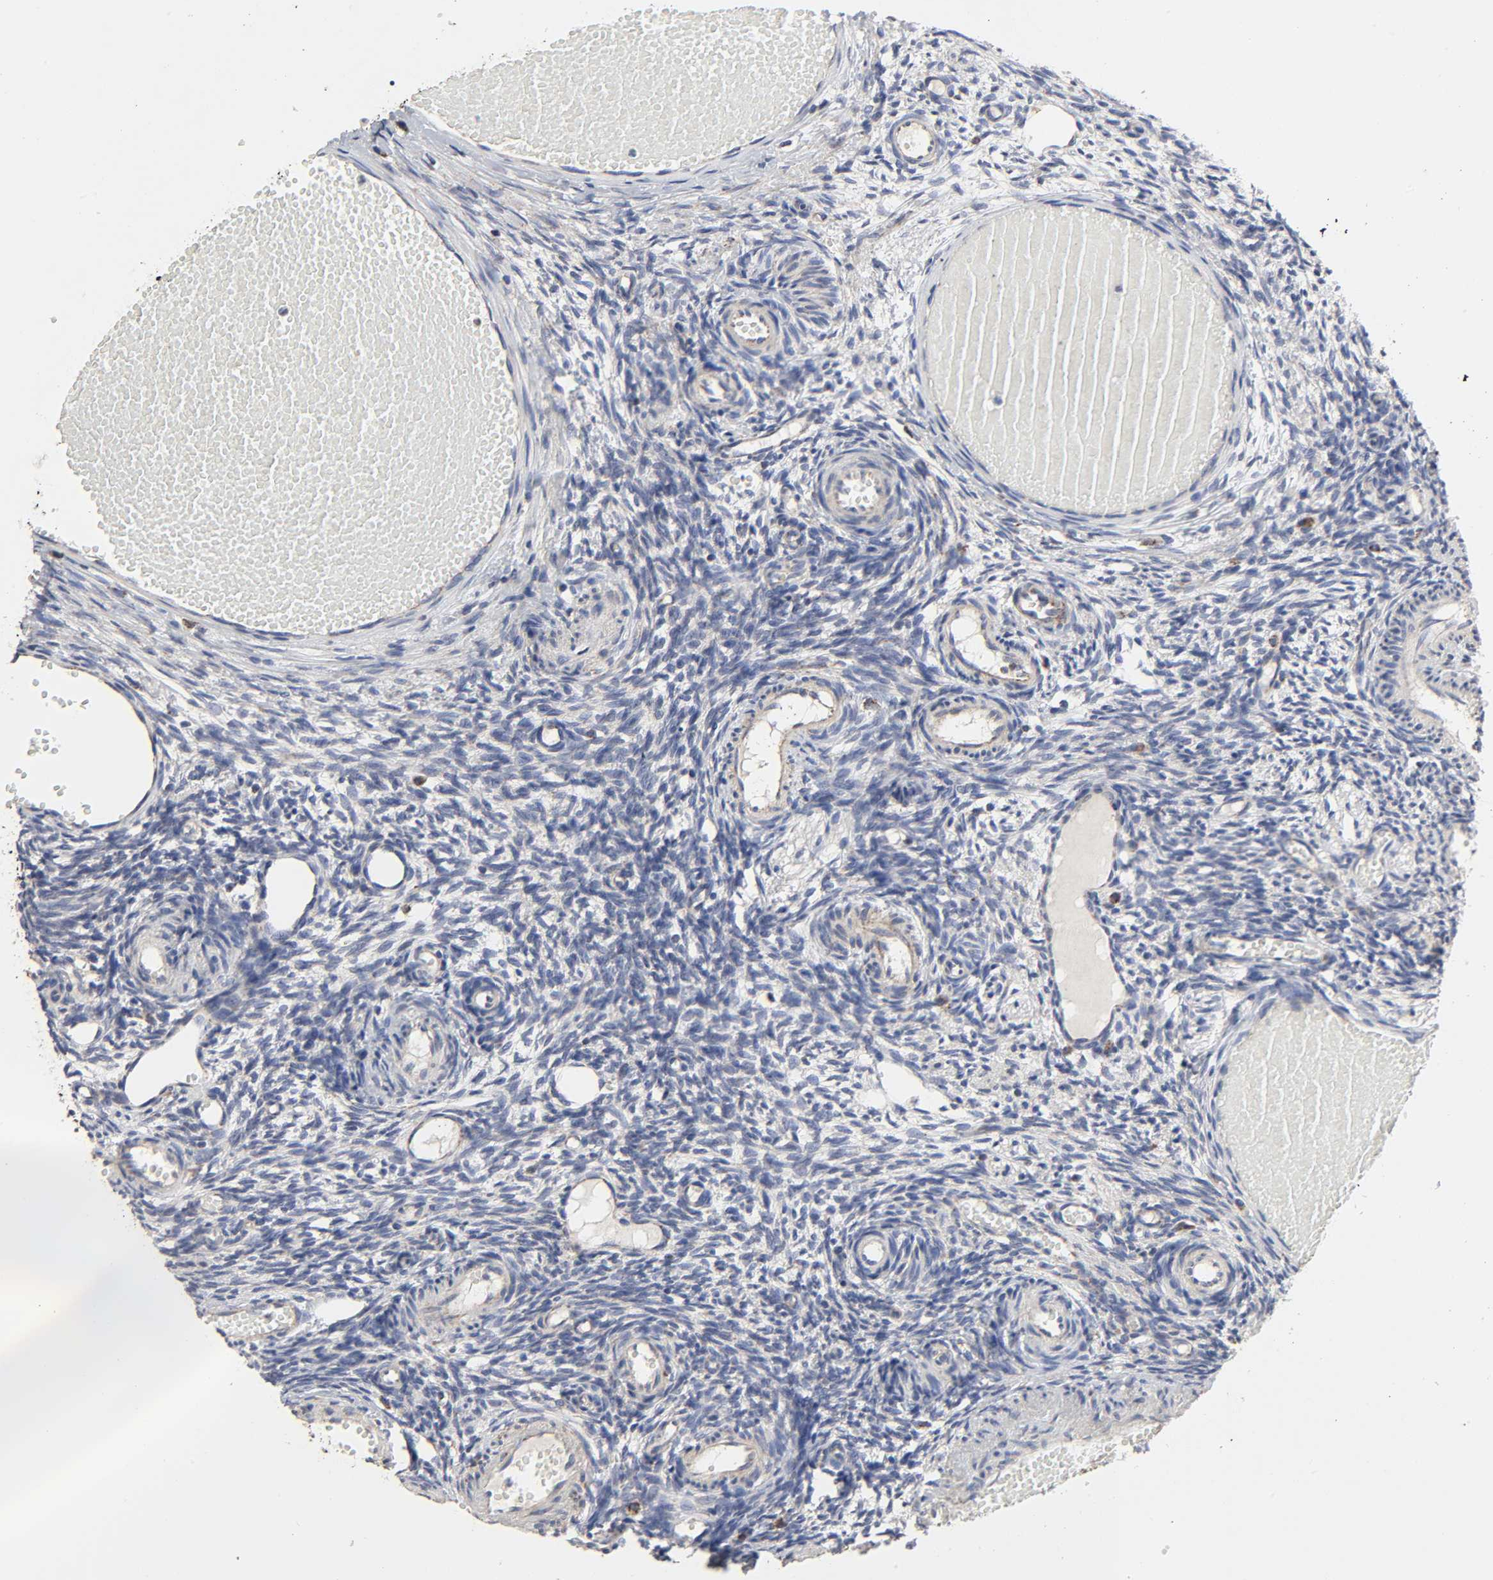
{"staining": {"intensity": "weak", "quantity": "<25%", "location": "cytoplasmic/membranous"}, "tissue": "ovary", "cell_type": "Ovarian stroma cells", "image_type": "normal", "snomed": [{"axis": "morphology", "description": "Normal tissue, NOS"}, {"axis": "topography", "description": "Ovary"}], "caption": "DAB immunohistochemical staining of unremarkable ovary exhibits no significant staining in ovarian stroma cells.", "gene": "COX6B1", "patient": {"sex": "female", "age": 35}}